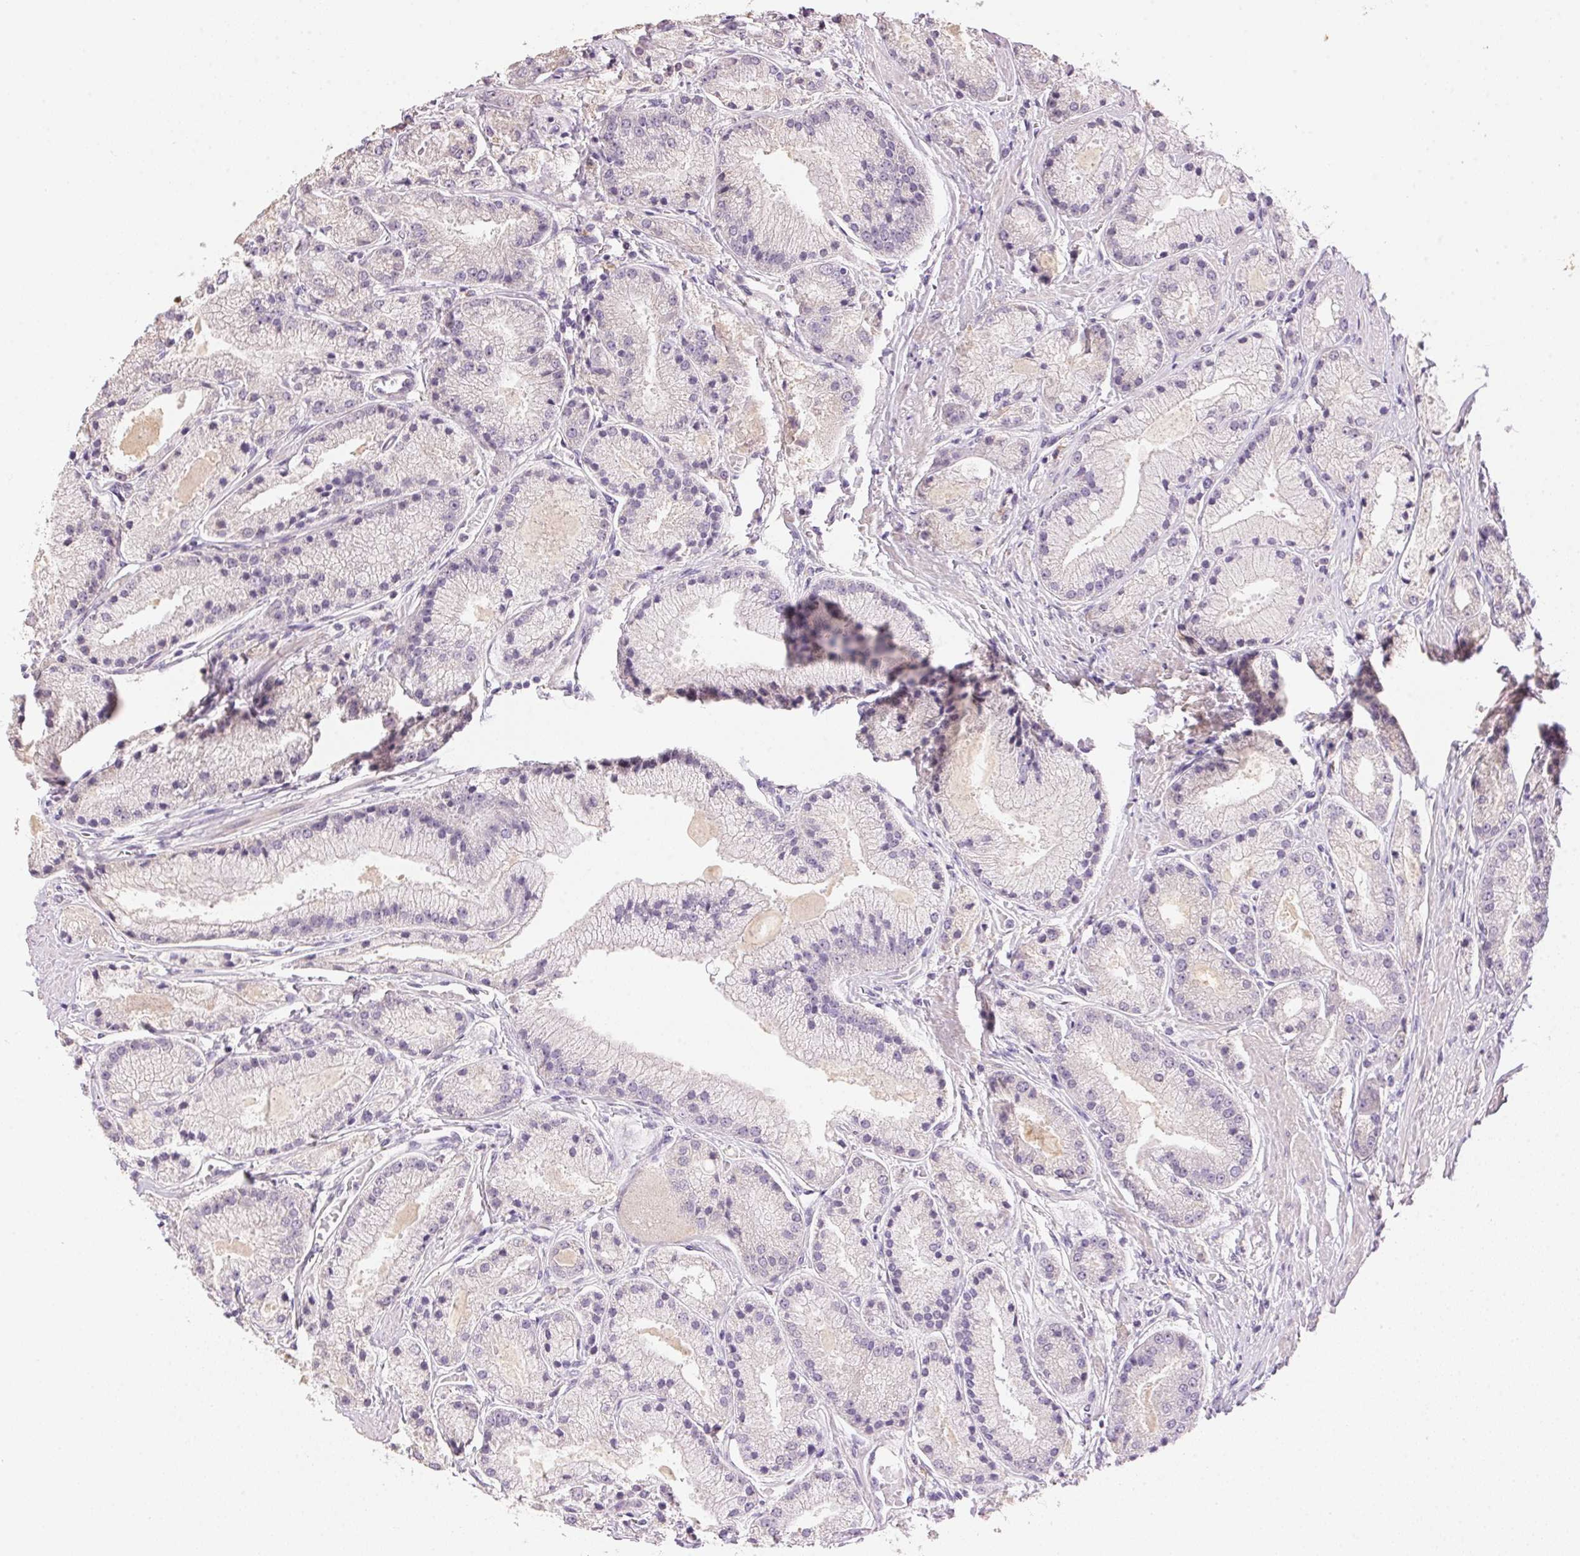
{"staining": {"intensity": "negative", "quantity": "none", "location": "none"}, "tissue": "prostate cancer", "cell_type": "Tumor cells", "image_type": "cancer", "snomed": [{"axis": "morphology", "description": "Adenocarcinoma, High grade"}, {"axis": "topography", "description": "Prostate"}], "caption": "A photomicrograph of human prostate cancer is negative for staining in tumor cells.", "gene": "LYZL6", "patient": {"sex": "male", "age": 67}}